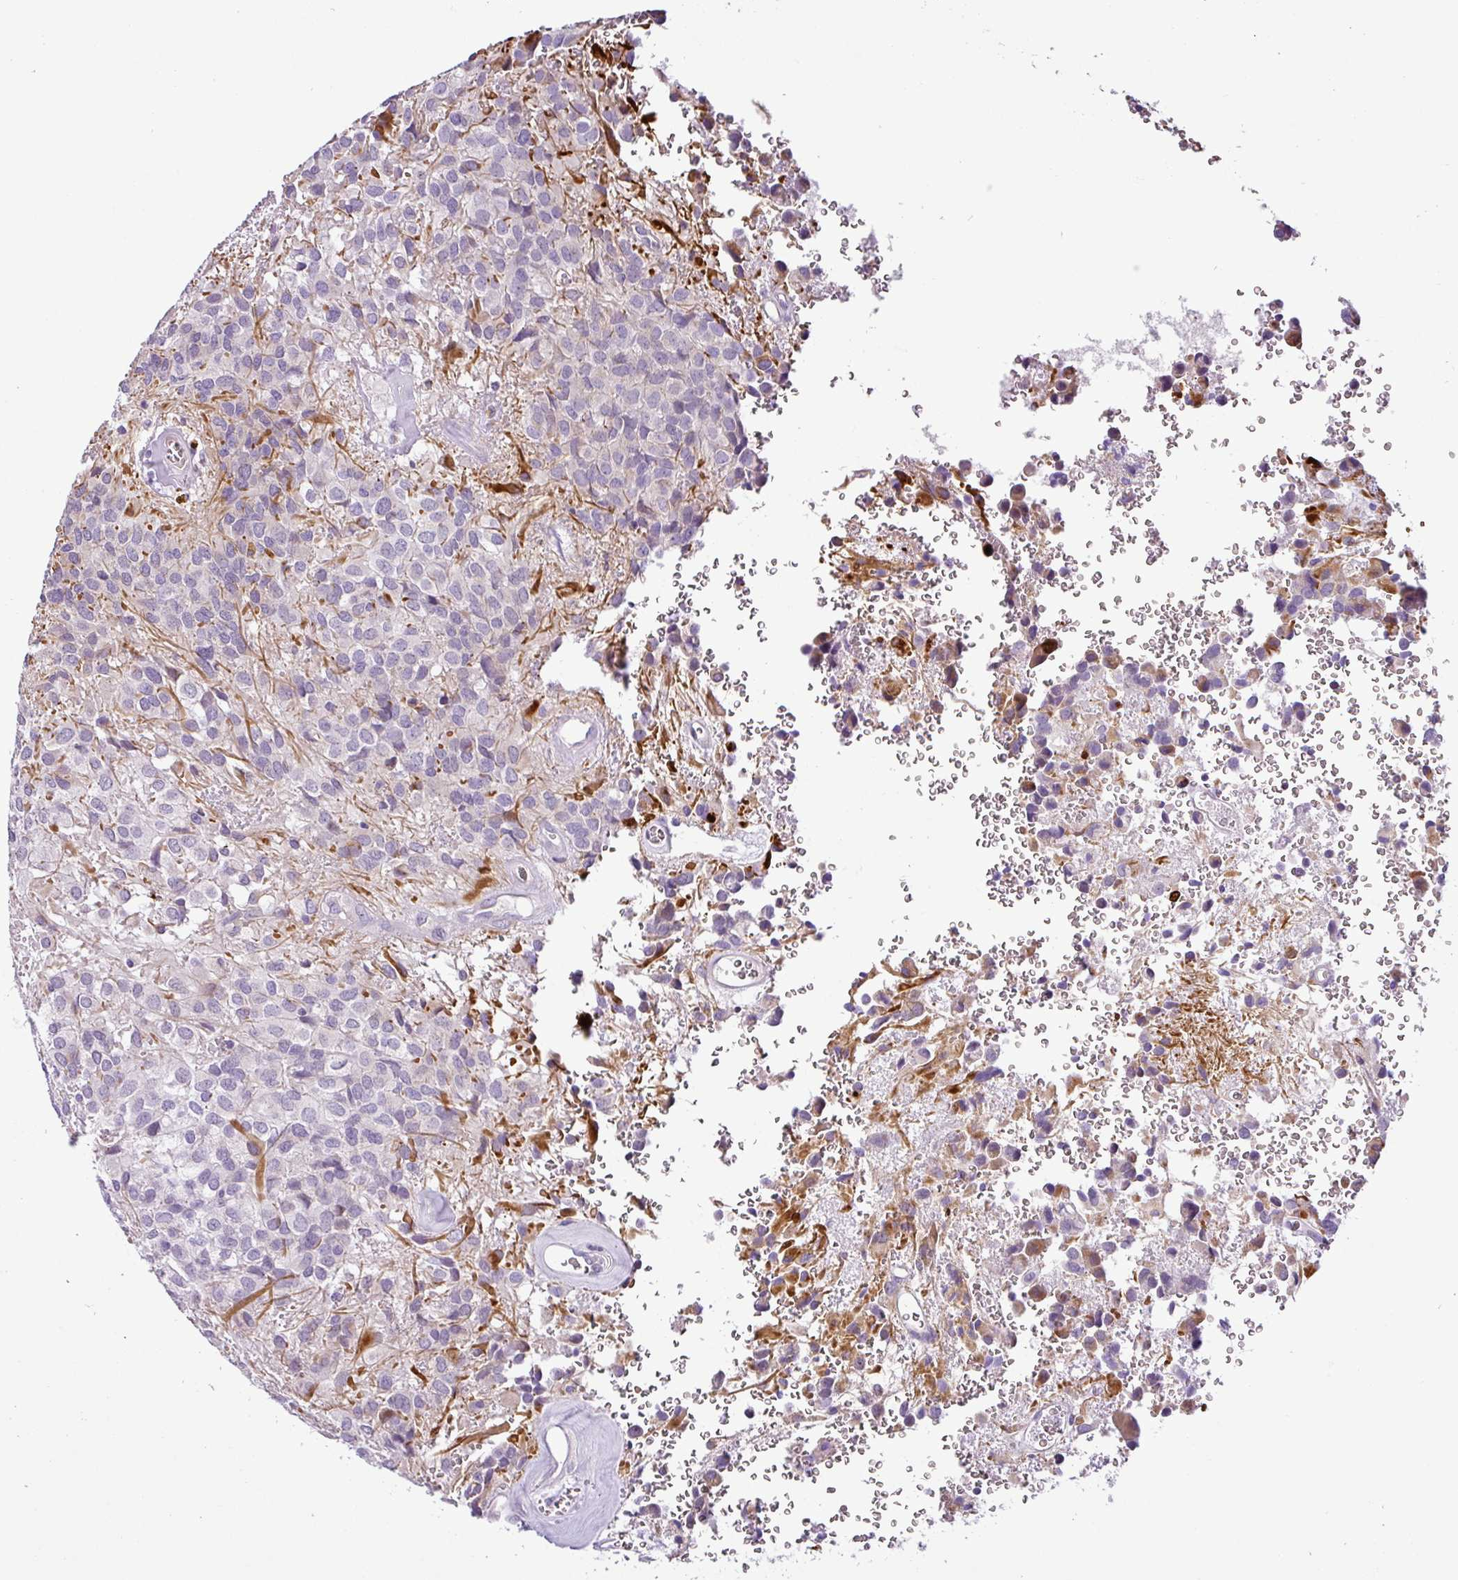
{"staining": {"intensity": "negative", "quantity": "none", "location": "none"}, "tissue": "glioma", "cell_type": "Tumor cells", "image_type": "cancer", "snomed": [{"axis": "morphology", "description": "Glioma, malignant, Low grade"}, {"axis": "topography", "description": "Brain"}], "caption": "DAB (3,3'-diaminobenzidine) immunohistochemical staining of human glioma displays no significant expression in tumor cells. (Immunohistochemistry, brightfield microscopy, high magnification).", "gene": "HMCN2", "patient": {"sex": "male", "age": 56}}